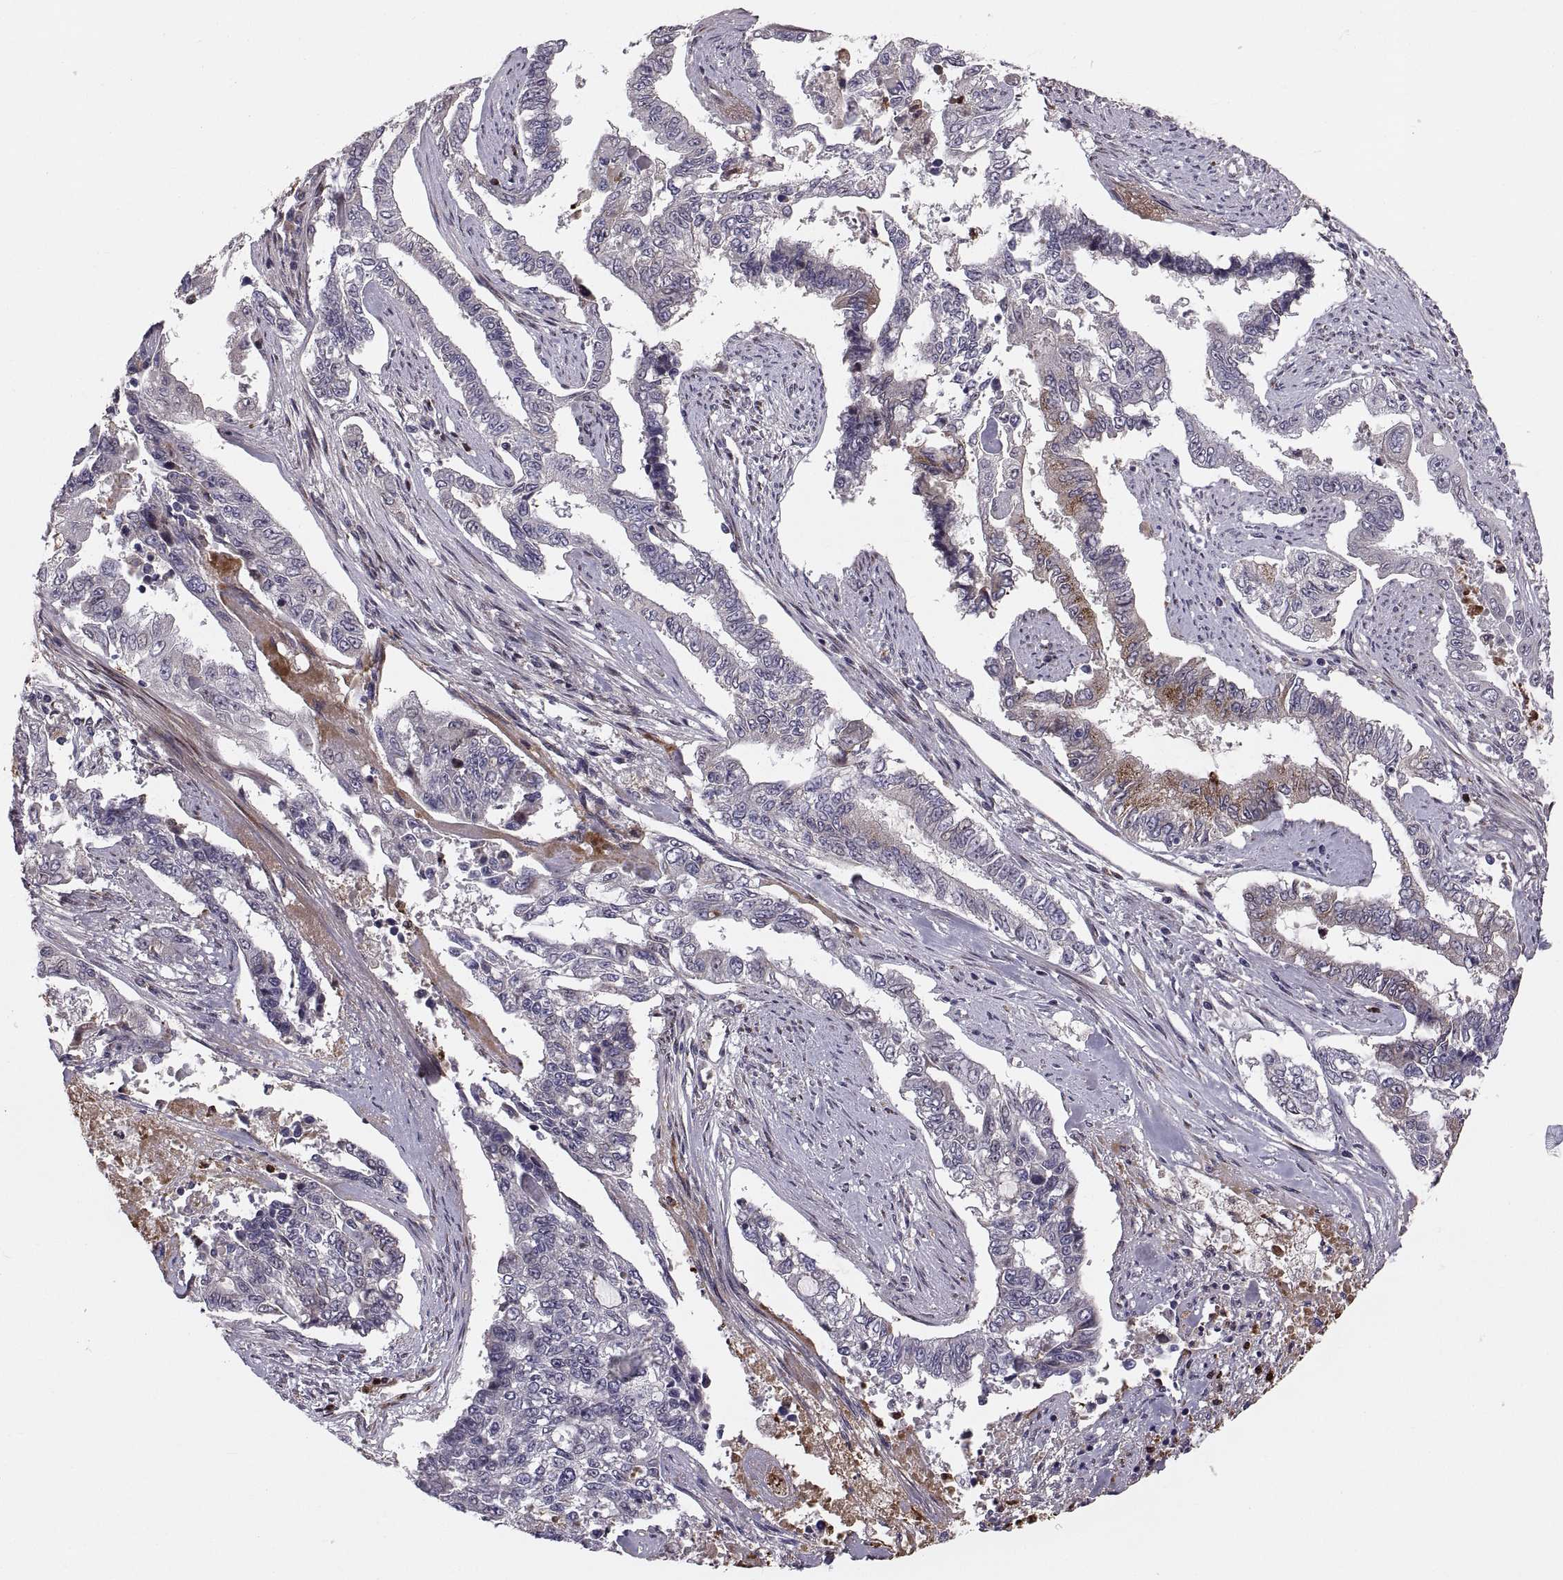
{"staining": {"intensity": "moderate", "quantity": "<25%", "location": "cytoplasmic/membranous"}, "tissue": "endometrial cancer", "cell_type": "Tumor cells", "image_type": "cancer", "snomed": [{"axis": "morphology", "description": "Adenocarcinoma, NOS"}, {"axis": "topography", "description": "Uterus"}], "caption": "IHC (DAB) staining of adenocarcinoma (endometrial) reveals moderate cytoplasmic/membranous protein positivity in about <25% of tumor cells. (IHC, brightfield microscopy, high magnification).", "gene": "TESC", "patient": {"sex": "female", "age": 59}}